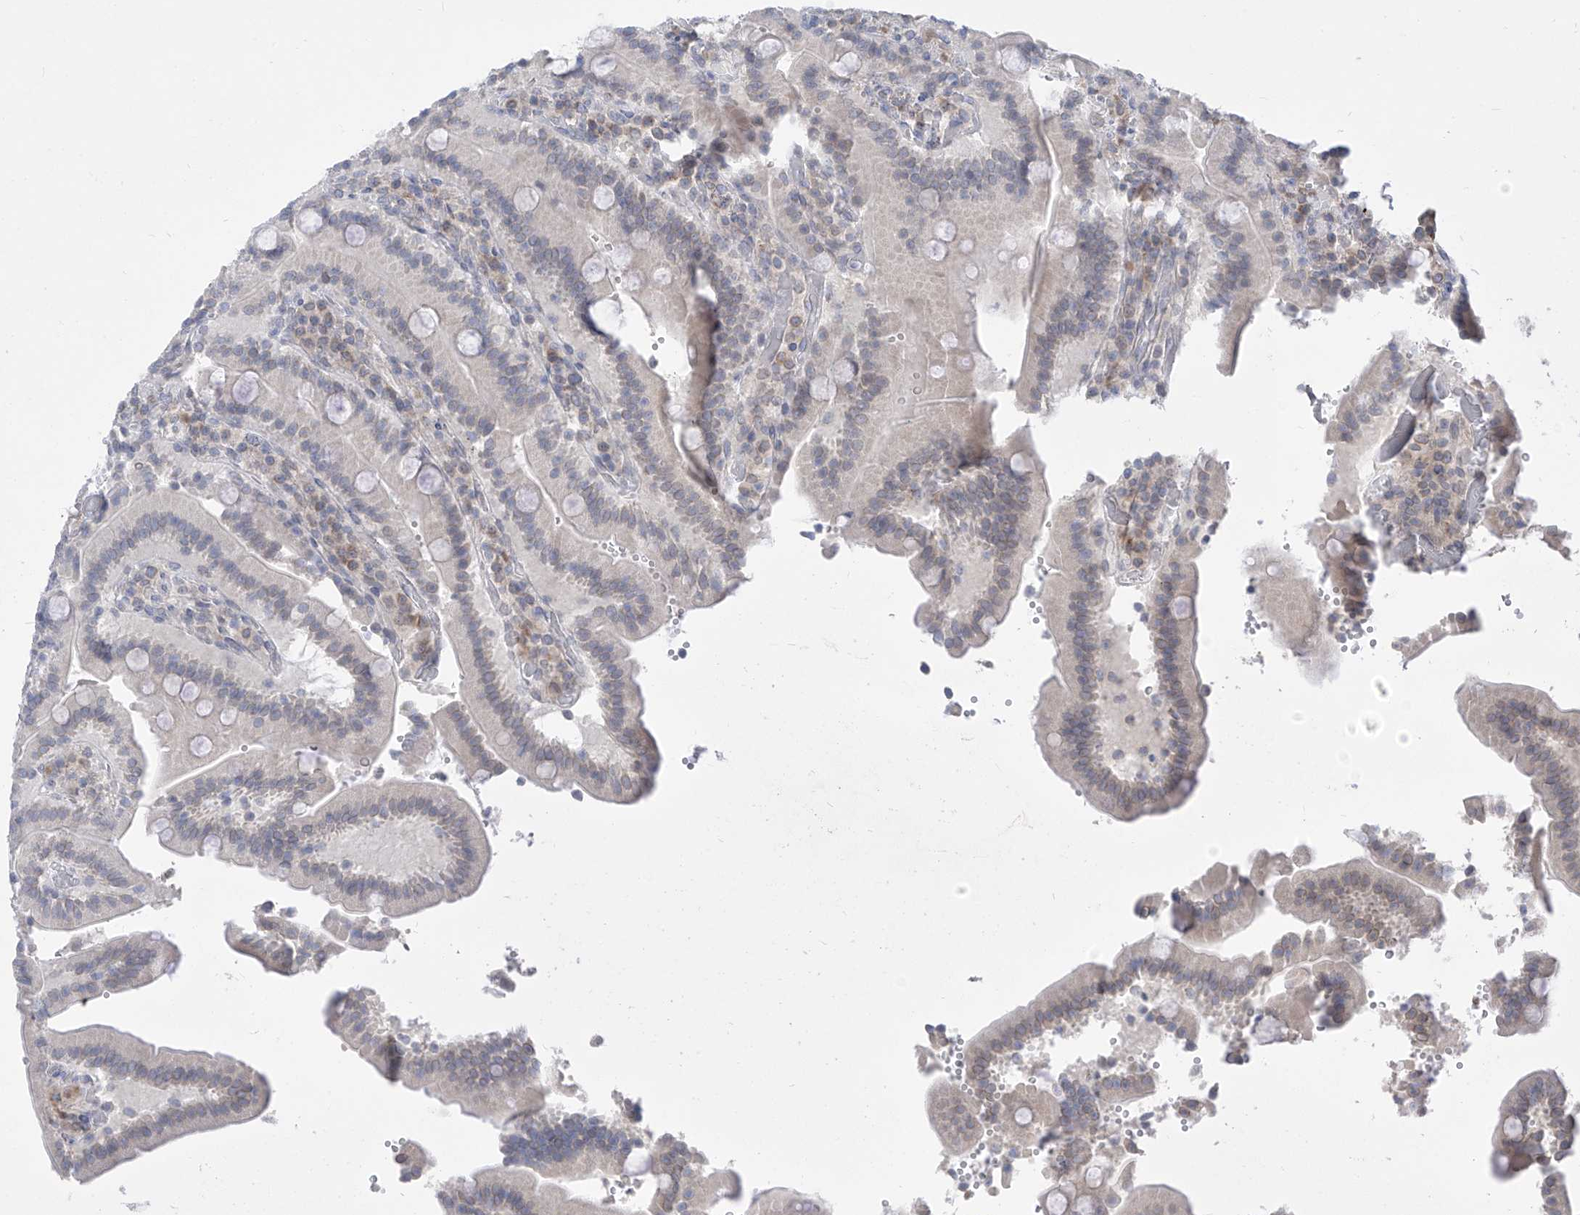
{"staining": {"intensity": "negative", "quantity": "none", "location": "none"}, "tissue": "duodenum", "cell_type": "Glandular cells", "image_type": "normal", "snomed": [{"axis": "morphology", "description": "Normal tissue, NOS"}, {"axis": "topography", "description": "Duodenum"}], "caption": "The immunohistochemistry (IHC) photomicrograph has no significant positivity in glandular cells of duodenum.", "gene": "KRTAP25", "patient": {"sex": "female", "age": 62}}